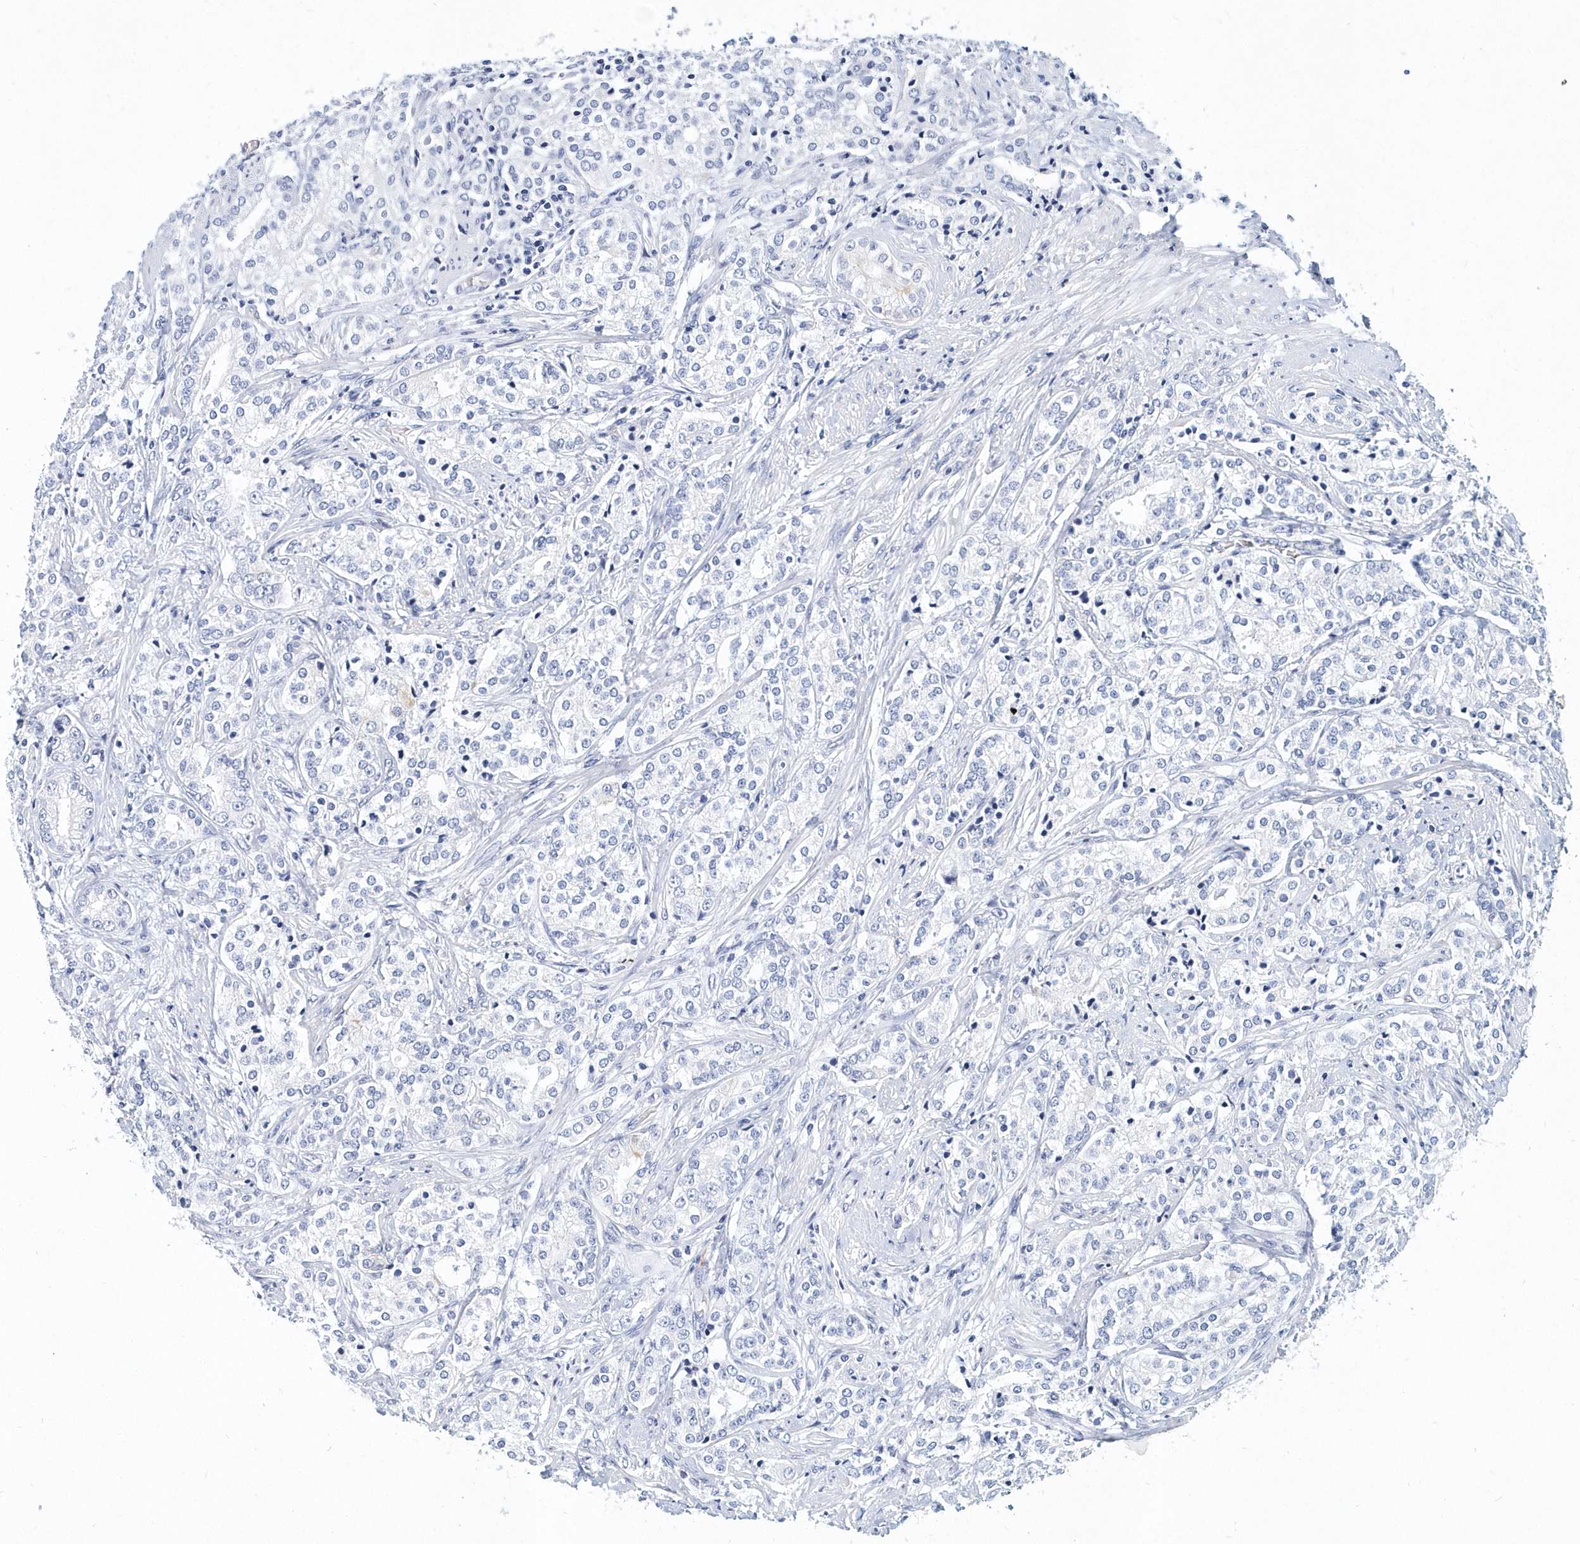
{"staining": {"intensity": "negative", "quantity": "none", "location": "none"}, "tissue": "prostate cancer", "cell_type": "Tumor cells", "image_type": "cancer", "snomed": [{"axis": "morphology", "description": "Adenocarcinoma, High grade"}, {"axis": "topography", "description": "Prostate"}], "caption": "The IHC image has no significant expression in tumor cells of prostate cancer (high-grade adenocarcinoma) tissue.", "gene": "ITGA2B", "patient": {"sex": "male", "age": 69}}